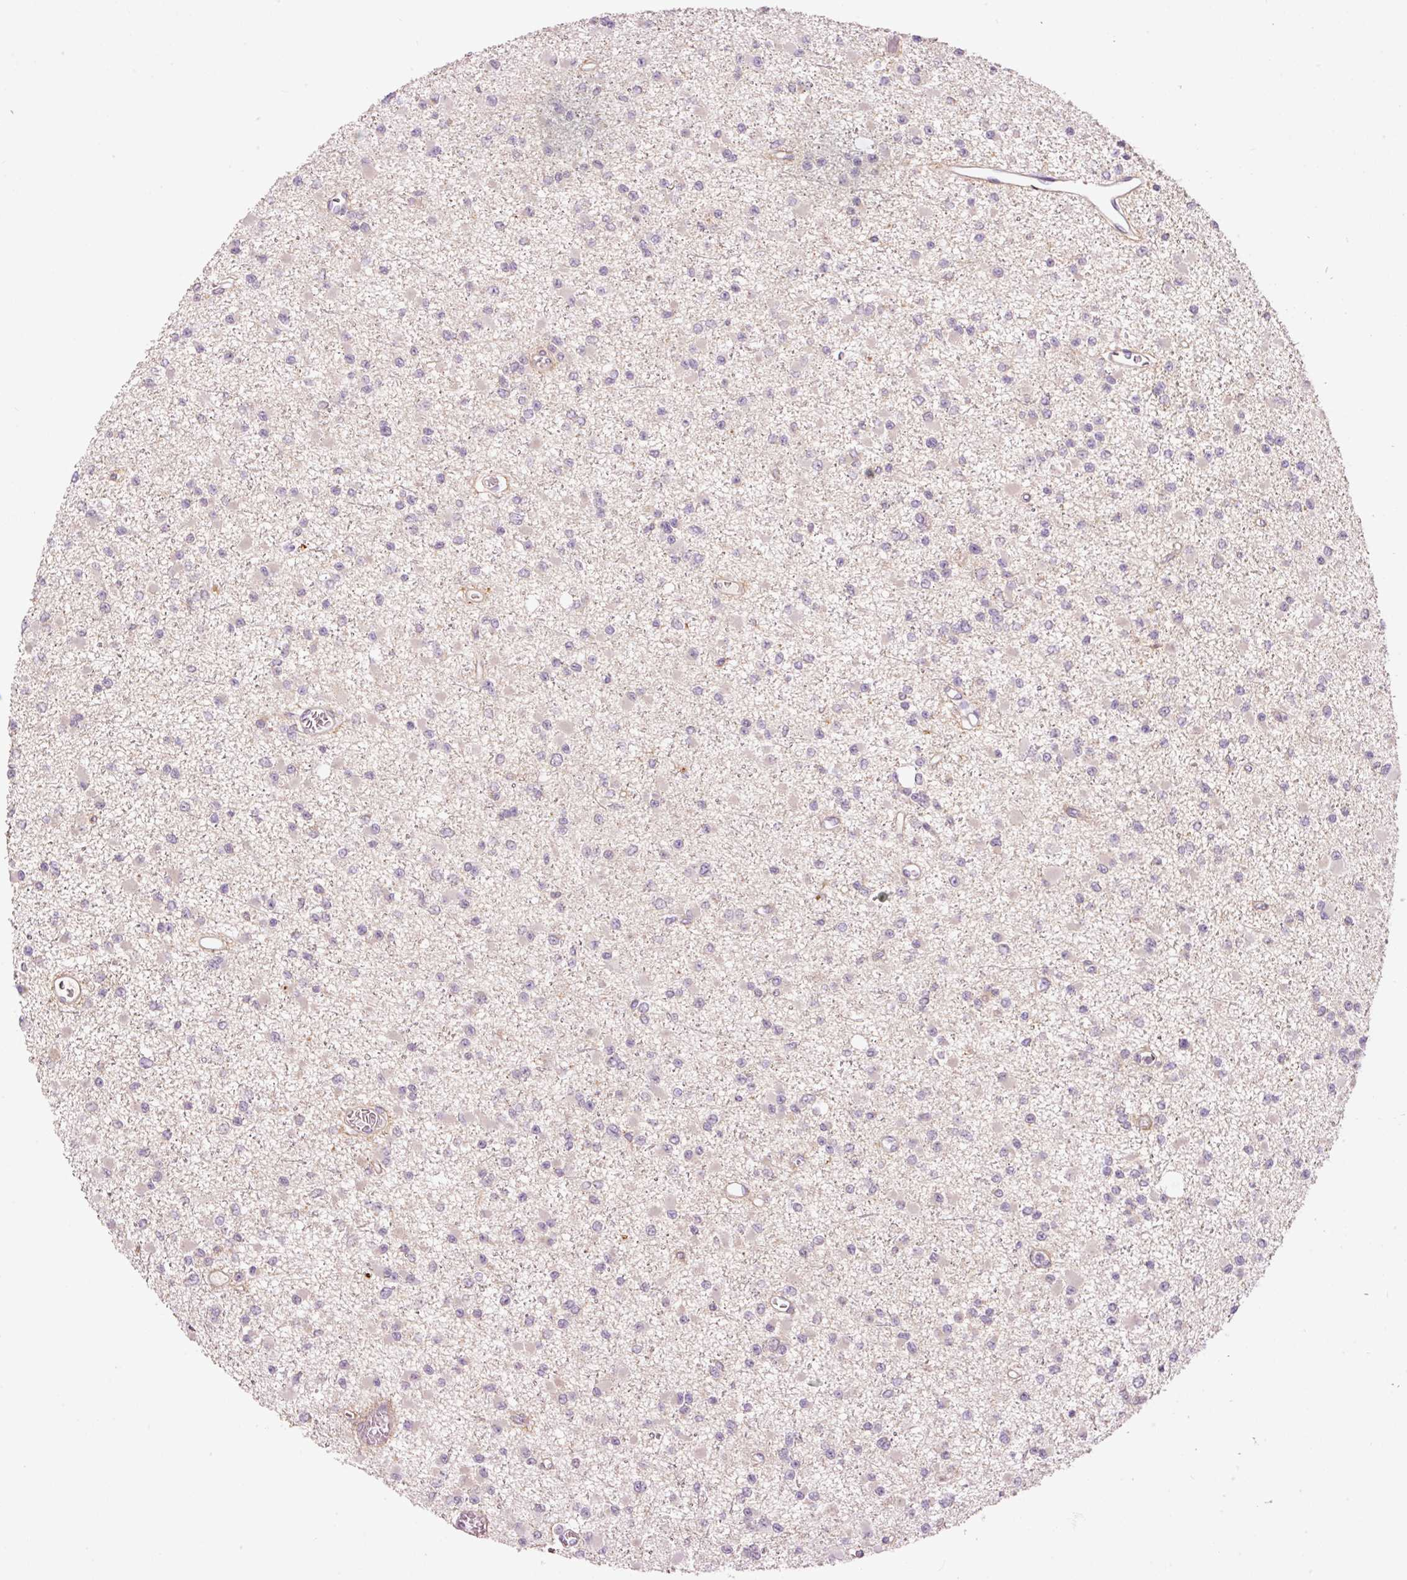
{"staining": {"intensity": "negative", "quantity": "none", "location": "none"}, "tissue": "glioma", "cell_type": "Tumor cells", "image_type": "cancer", "snomed": [{"axis": "morphology", "description": "Glioma, malignant, Low grade"}, {"axis": "topography", "description": "Brain"}], "caption": "The IHC micrograph has no significant staining in tumor cells of glioma tissue.", "gene": "SLC29A3", "patient": {"sex": "female", "age": 22}}